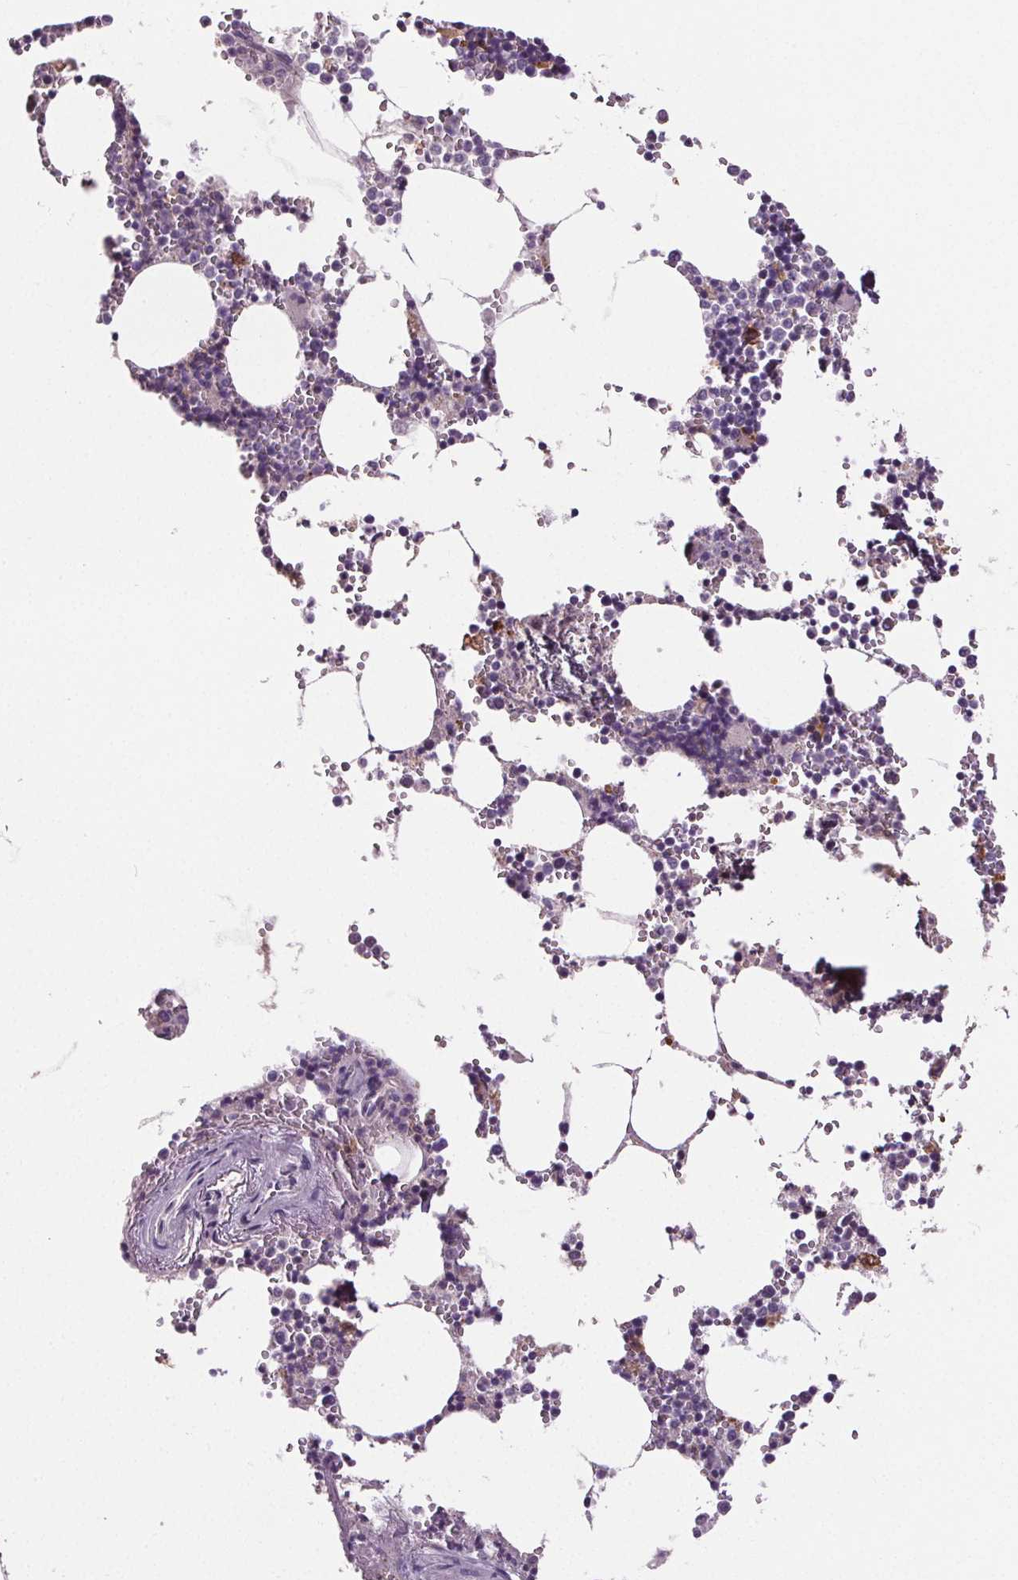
{"staining": {"intensity": "negative", "quantity": "none", "location": "none"}, "tissue": "bone marrow", "cell_type": "Hematopoietic cells", "image_type": "normal", "snomed": [{"axis": "morphology", "description": "Normal tissue, NOS"}, {"axis": "topography", "description": "Bone marrow"}], "caption": "High magnification brightfield microscopy of normal bone marrow stained with DAB (3,3'-diaminobenzidine) (brown) and counterstained with hematoxylin (blue): hematopoietic cells show no significant positivity.", "gene": "CD5L", "patient": {"sex": "male", "age": 54}}